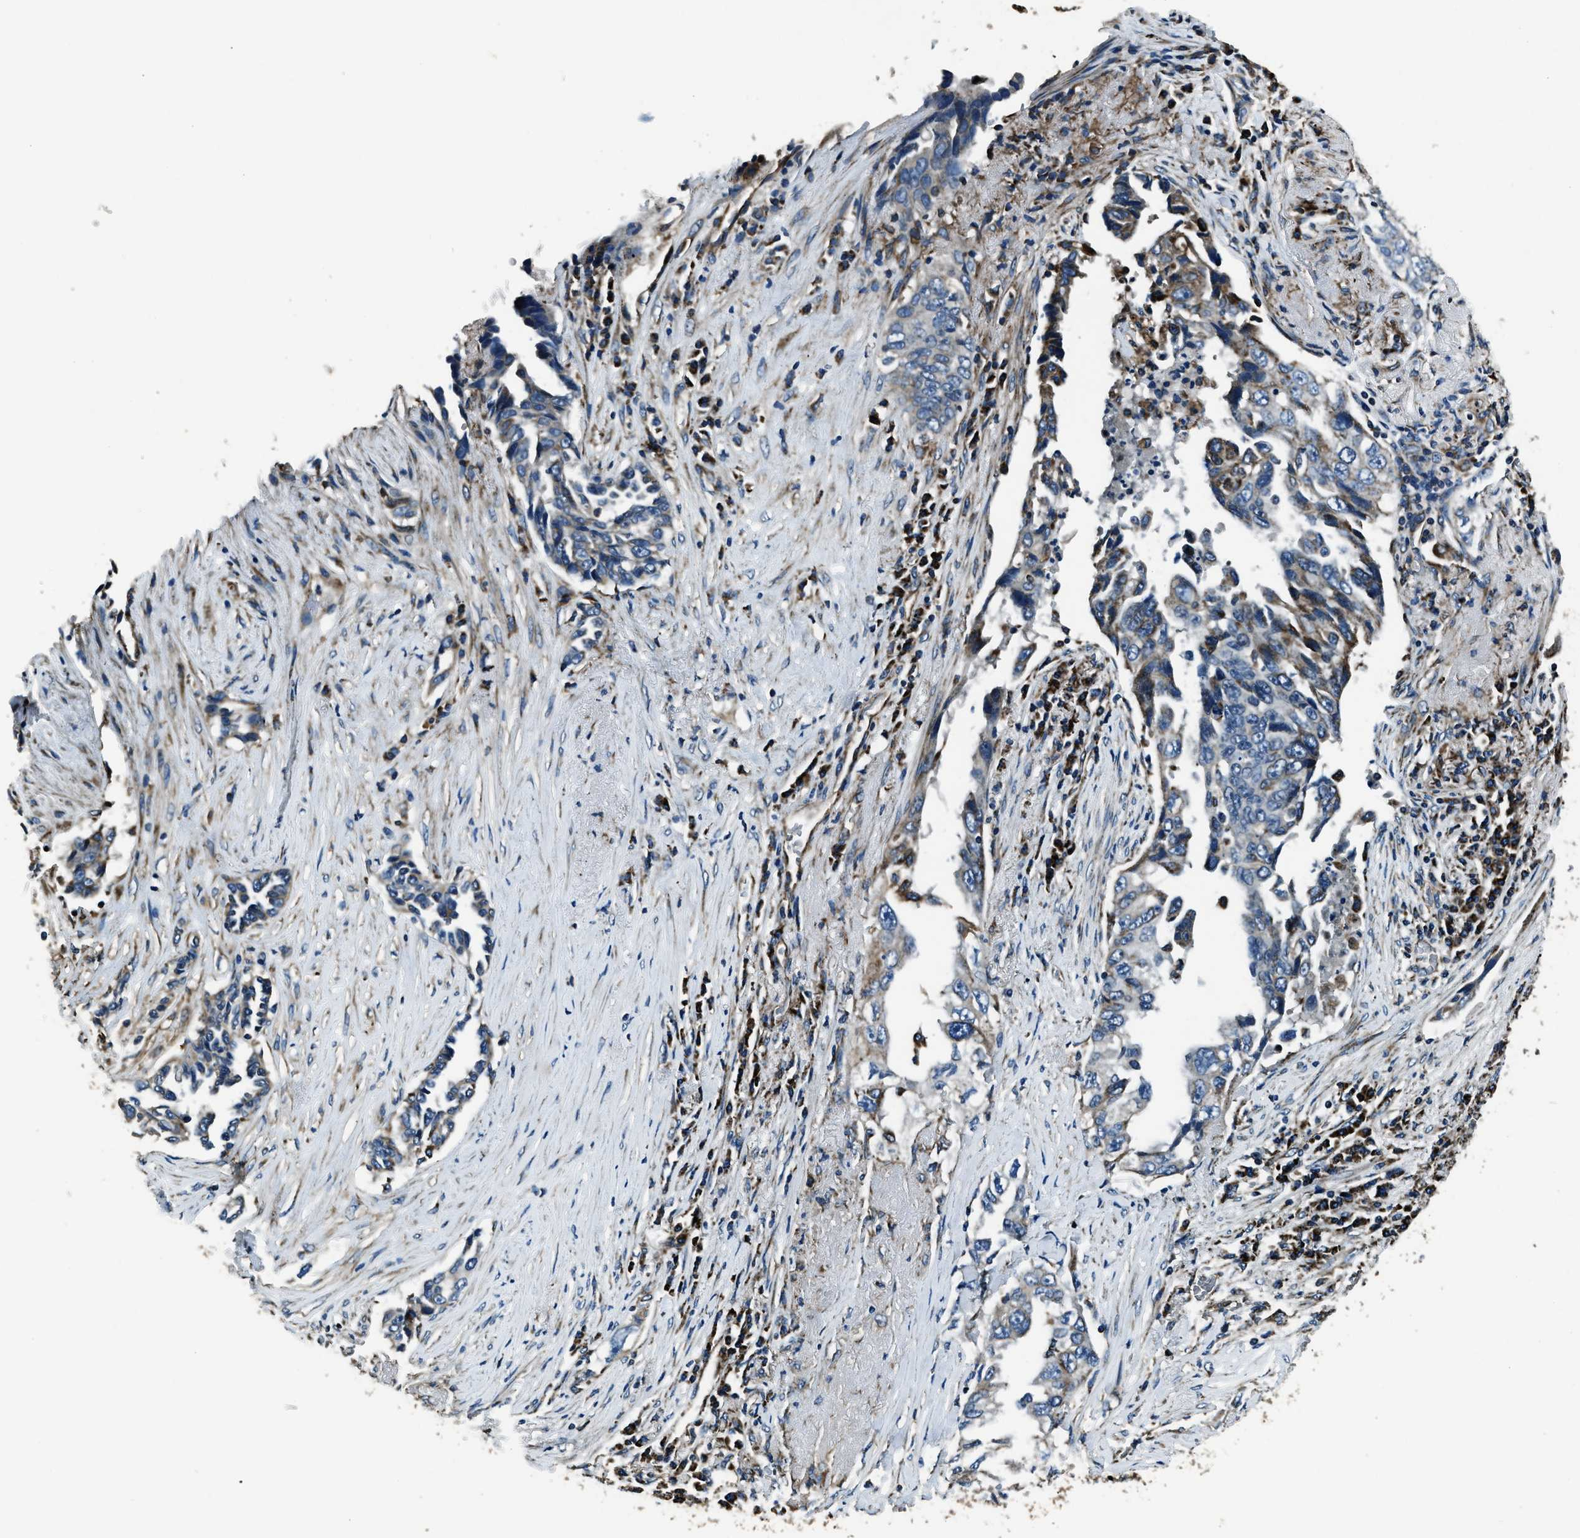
{"staining": {"intensity": "moderate", "quantity": "<25%", "location": "cytoplasmic/membranous"}, "tissue": "lung cancer", "cell_type": "Tumor cells", "image_type": "cancer", "snomed": [{"axis": "morphology", "description": "Adenocarcinoma, NOS"}, {"axis": "topography", "description": "Lung"}], "caption": "Protein expression analysis of human adenocarcinoma (lung) reveals moderate cytoplasmic/membranous positivity in approximately <25% of tumor cells.", "gene": "OGDH", "patient": {"sex": "female", "age": 51}}